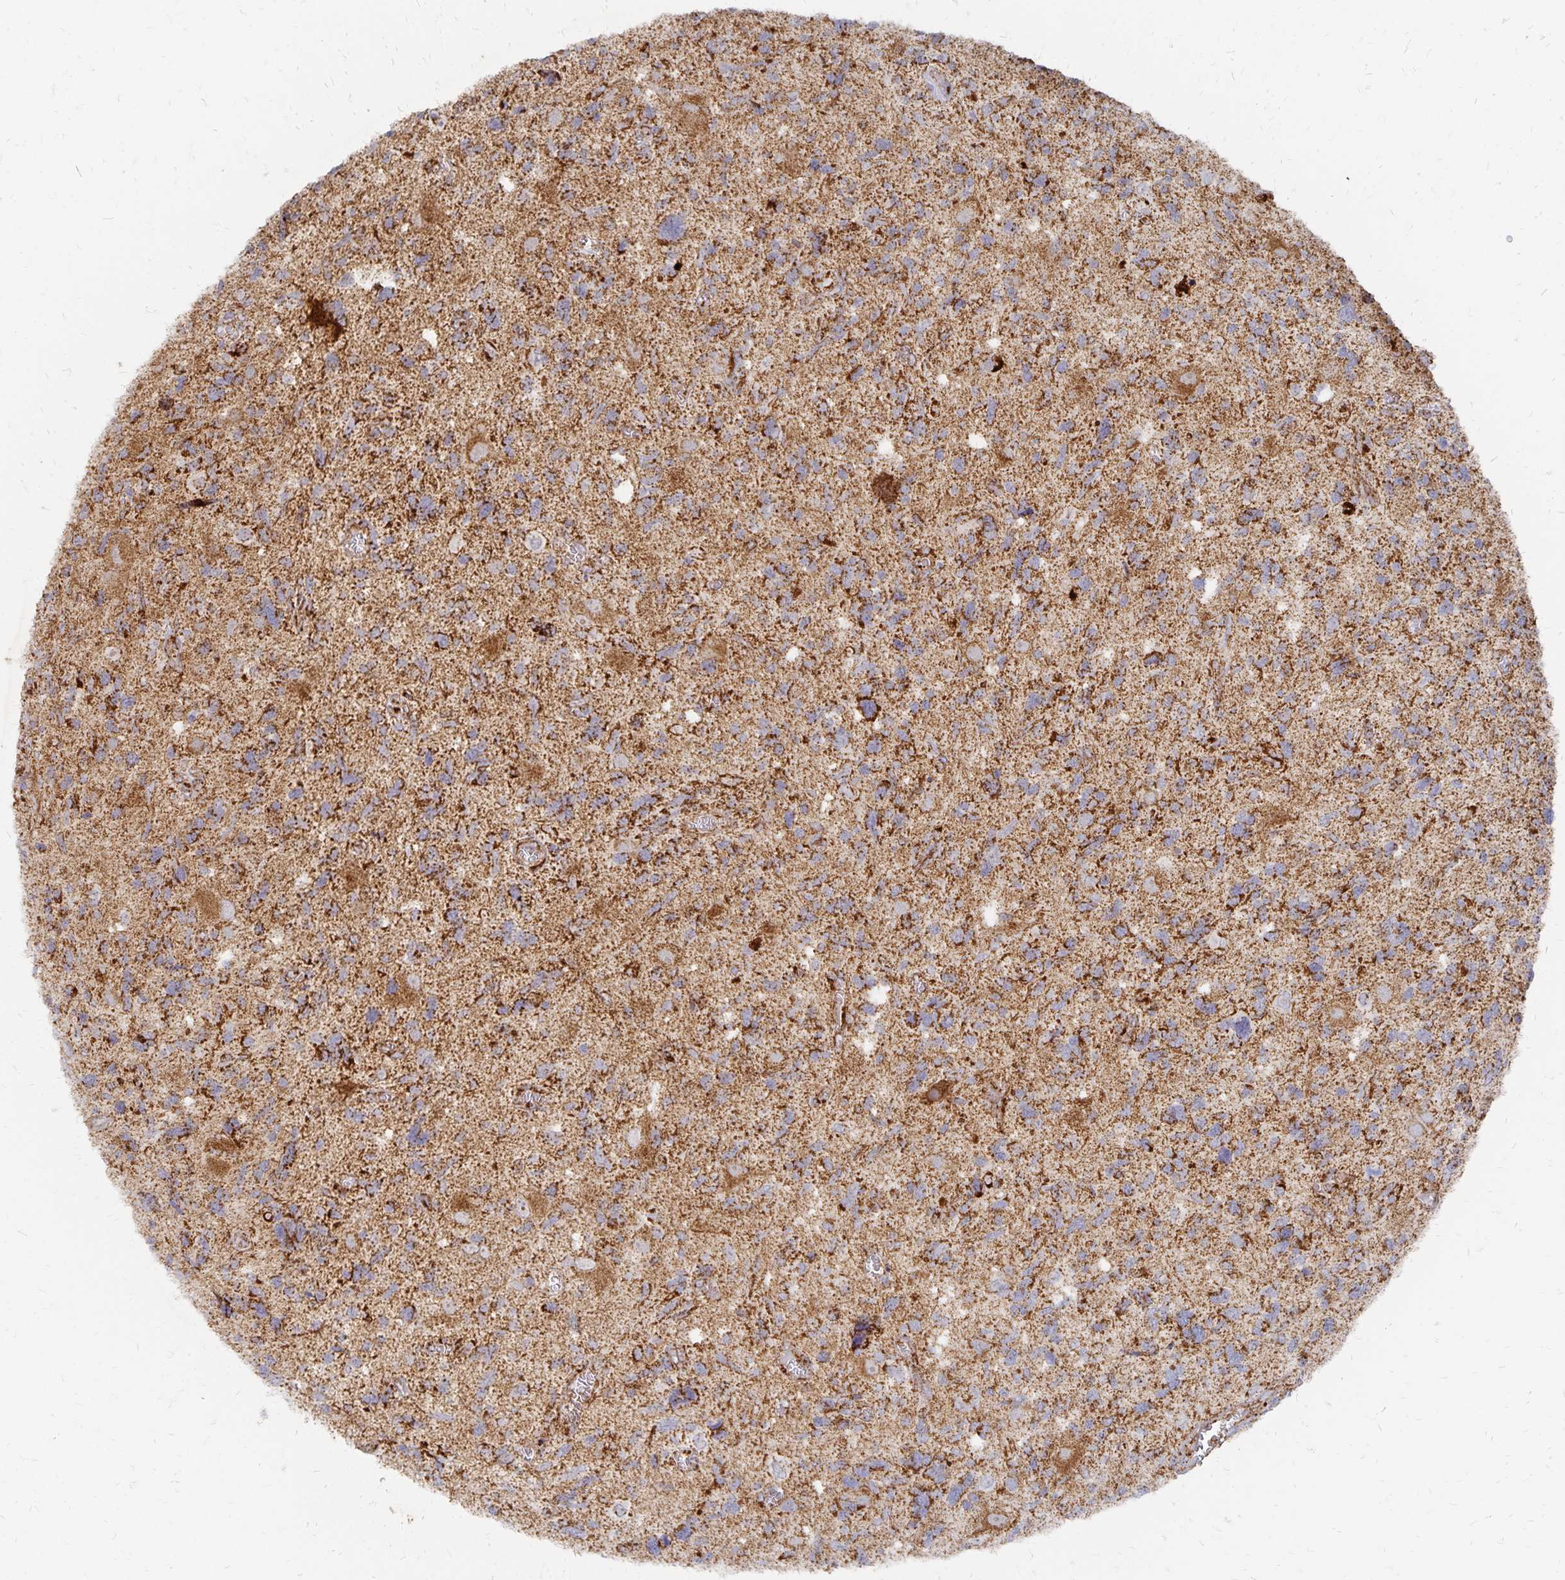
{"staining": {"intensity": "strong", "quantity": ">75%", "location": "cytoplasmic/membranous"}, "tissue": "glioma", "cell_type": "Tumor cells", "image_type": "cancer", "snomed": [{"axis": "morphology", "description": "Glioma, malignant, High grade"}, {"axis": "topography", "description": "Brain"}], "caption": "Immunohistochemical staining of high-grade glioma (malignant) demonstrates high levels of strong cytoplasmic/membranous expression in about >75% of tumor cells.", "gene": "STOML2", "patient": {"sex": "male", "age": 49}}